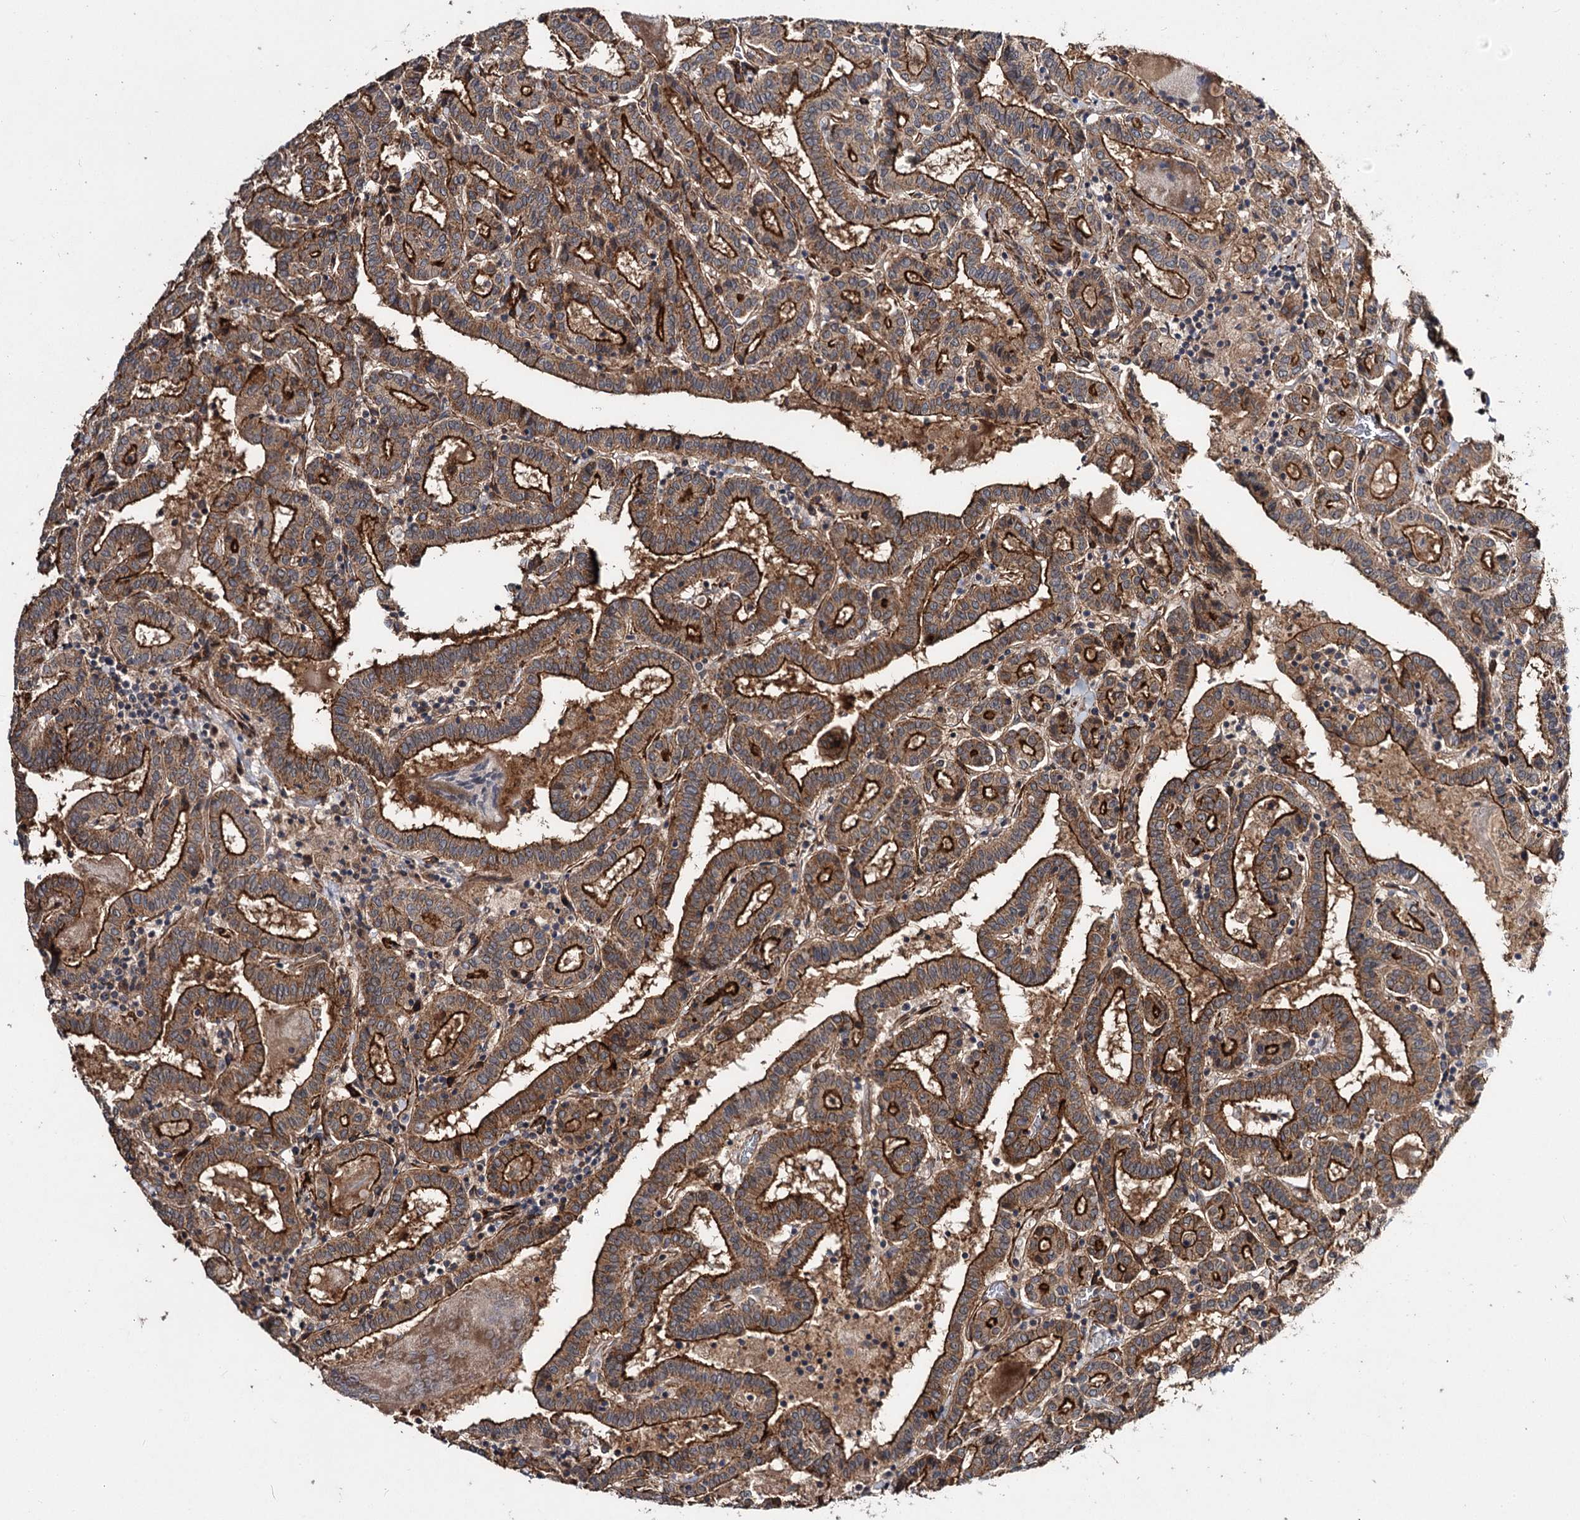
{"staining": {"intensity": "strong", "quantity": ">75%", "location": "cytoplasmic/membranous"}, "tissue": "thyroid cancer", "cell_type": "Tumor cells", "image_type": "cancer", "snomed": [{"axis": "morphology", "description": "Papillary adenocarcinoma, NOS"}, {"axis": "topography", "description": "Thyroid gland"}], "caption": "Immunohistochemical staining of human thyroid papillary adenocarcinoma displays high levels of strong cytoplasmic/membranous staining in about >75% of tumor cells. (Brightfield microscopy of DAB IHC at high magnification).", "gene": "MYO1C", "patient": {"sex": "female", "age": 72}}